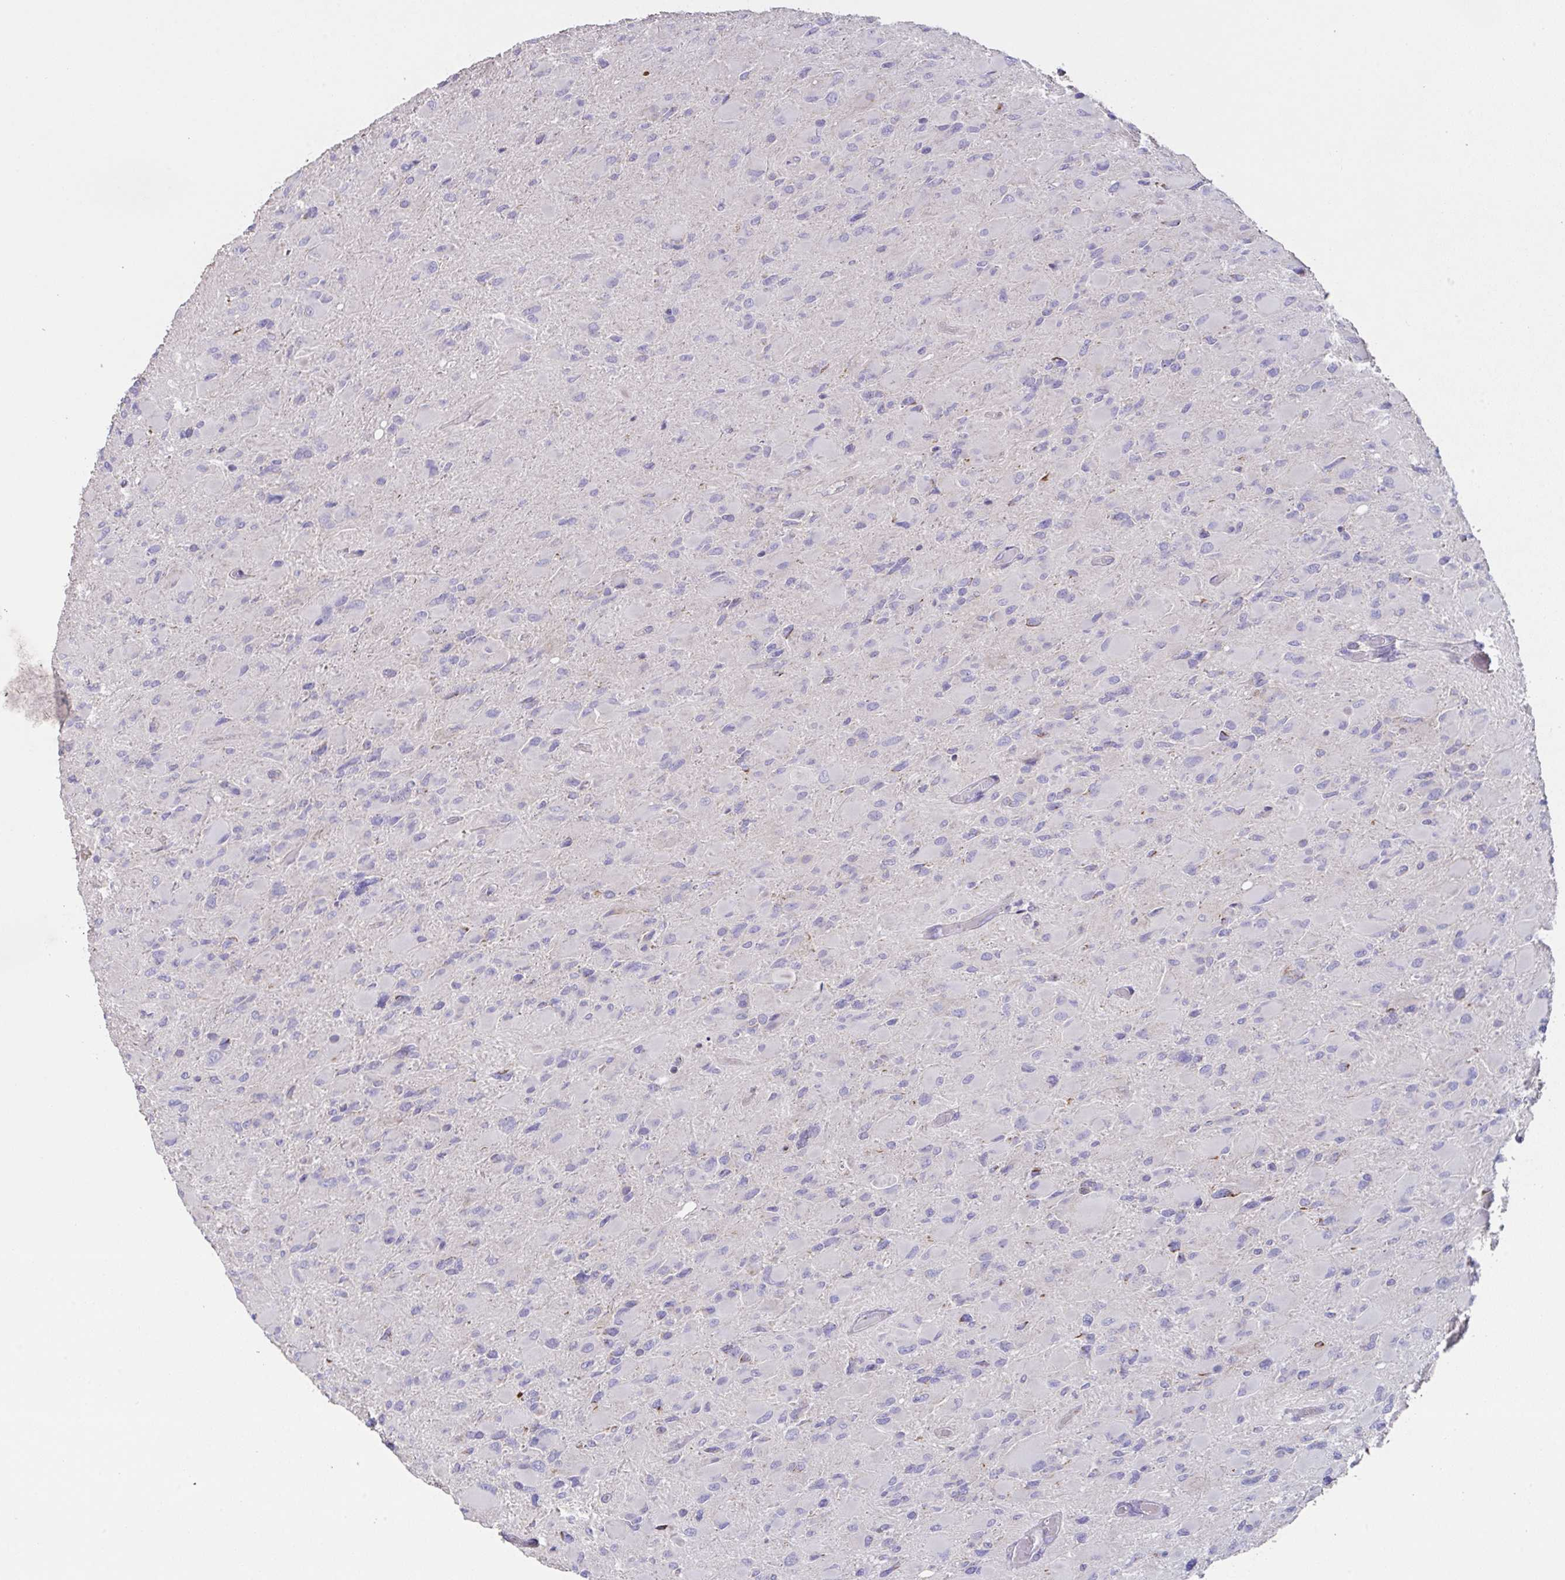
{"staining": {"intensity": "negative", "quantity": "none", "location": "none"}, "tissue": "glioma", "cell_type": "Tumor cells", "image_type": "cancer", "snomed": [{"axis": "morphology", "description": "Glioma, malignant, High grade"}, {"axis": "topography", "description": "Cerebral cortex"}], "caption": "High power microscopy photomicrograph of an IHC photomicrograph of malignant glioma (high-grade), revealing no significant staining in tumor cells.", "gene": "DOK7", "patient": {"sex": "female", "age": 36}}